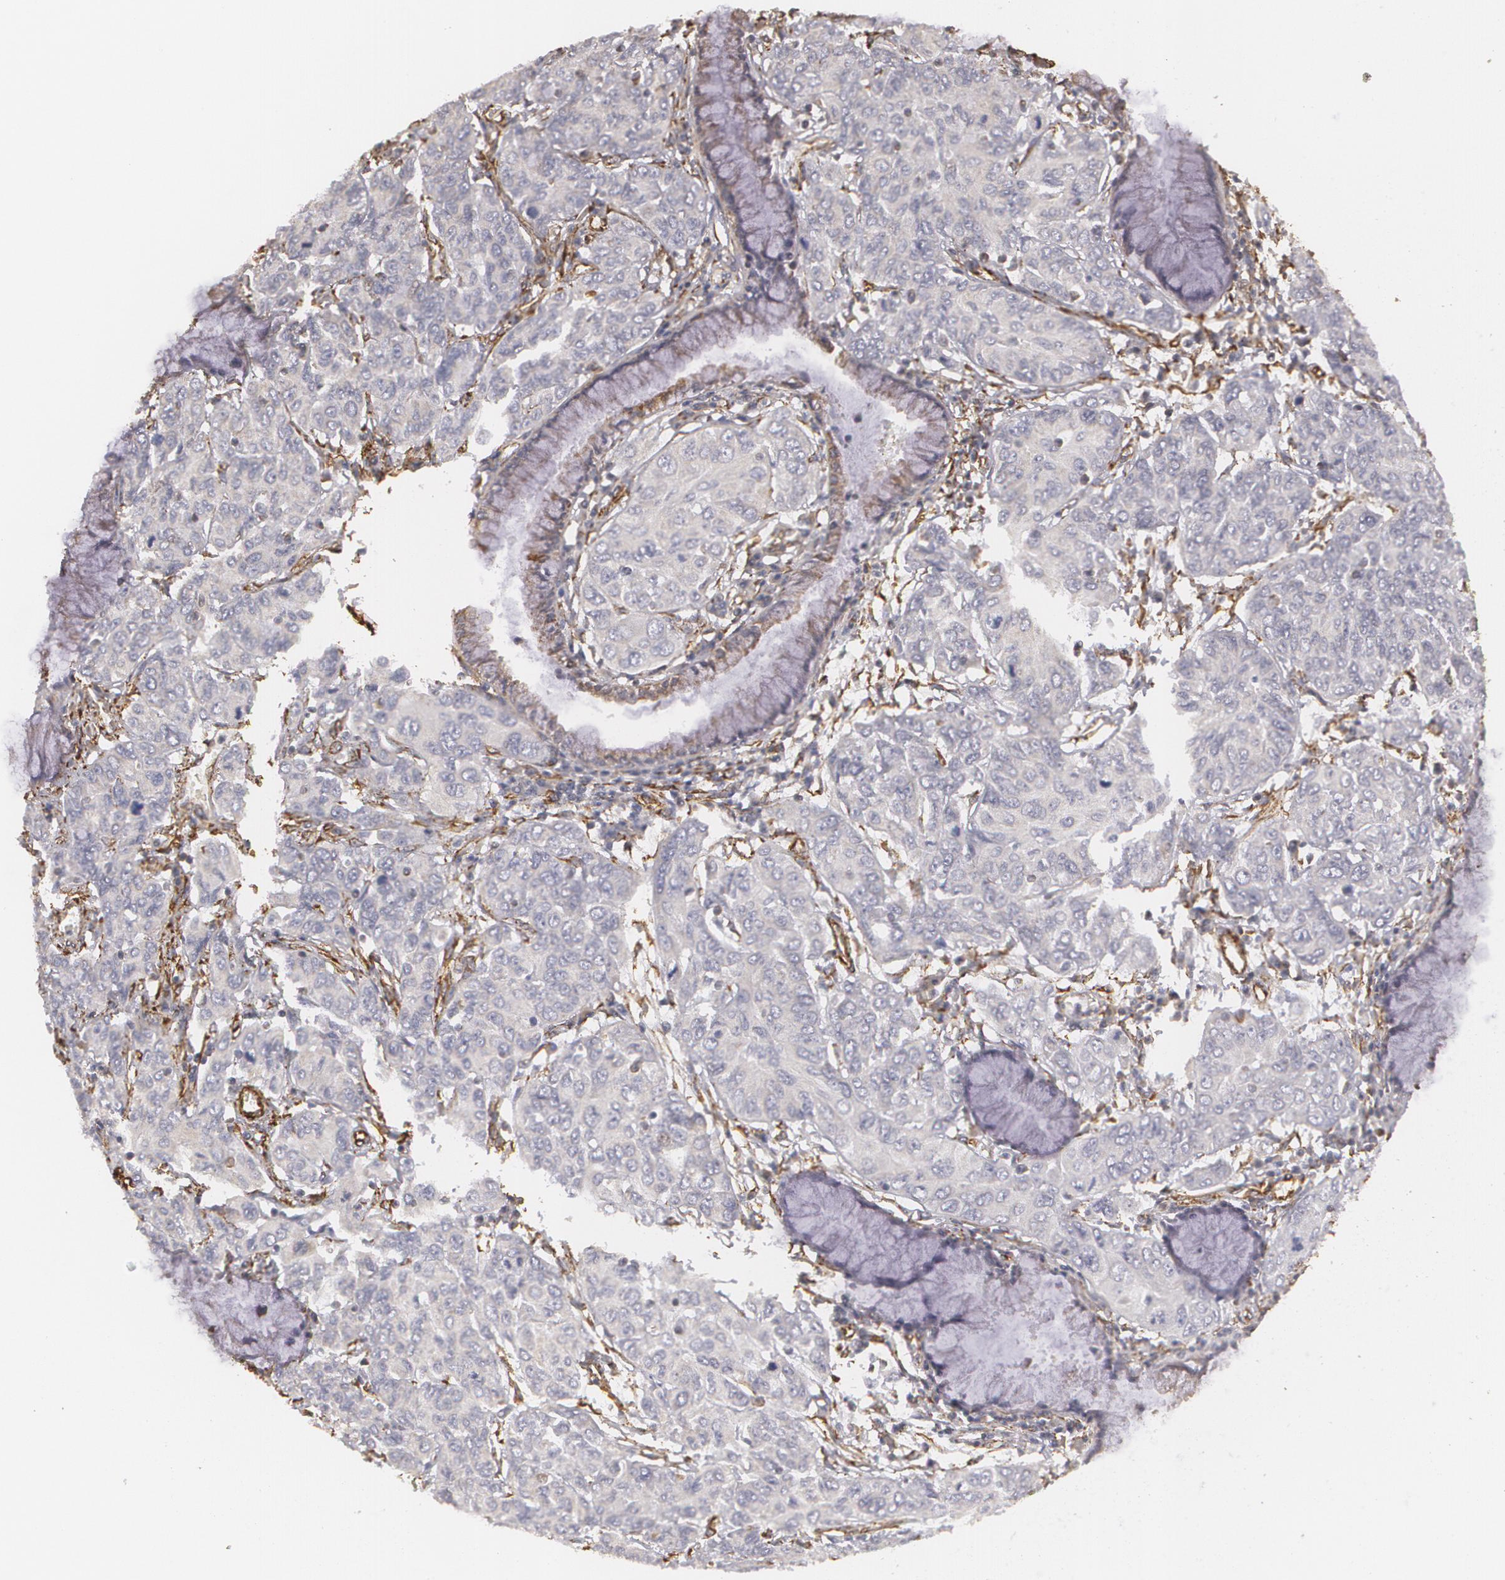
{"staining": {"intensity": "weak", "quantity": "<25%", "location": "nuclear"}, "tissue": "cervical cancer", "cell_type": "Tumor cells", "image_type": "cancer", "snomed": [{"axis": "morphology", "description": "Squamous cell carcinoma, NOS"}, {"axis": "topography", "description": "Cervix"}], "caption": "Photomicrograph shows no significant protein positivity in tumor cells of cervical cancer. (Stains: DAB immunohistochemistry (IHC) with hematoxylin counter stain, Microscopy: brightfield microscopy at high magnification).", "gene": "CYB5R3", "patient": {"sex": "female", "age": 38}}